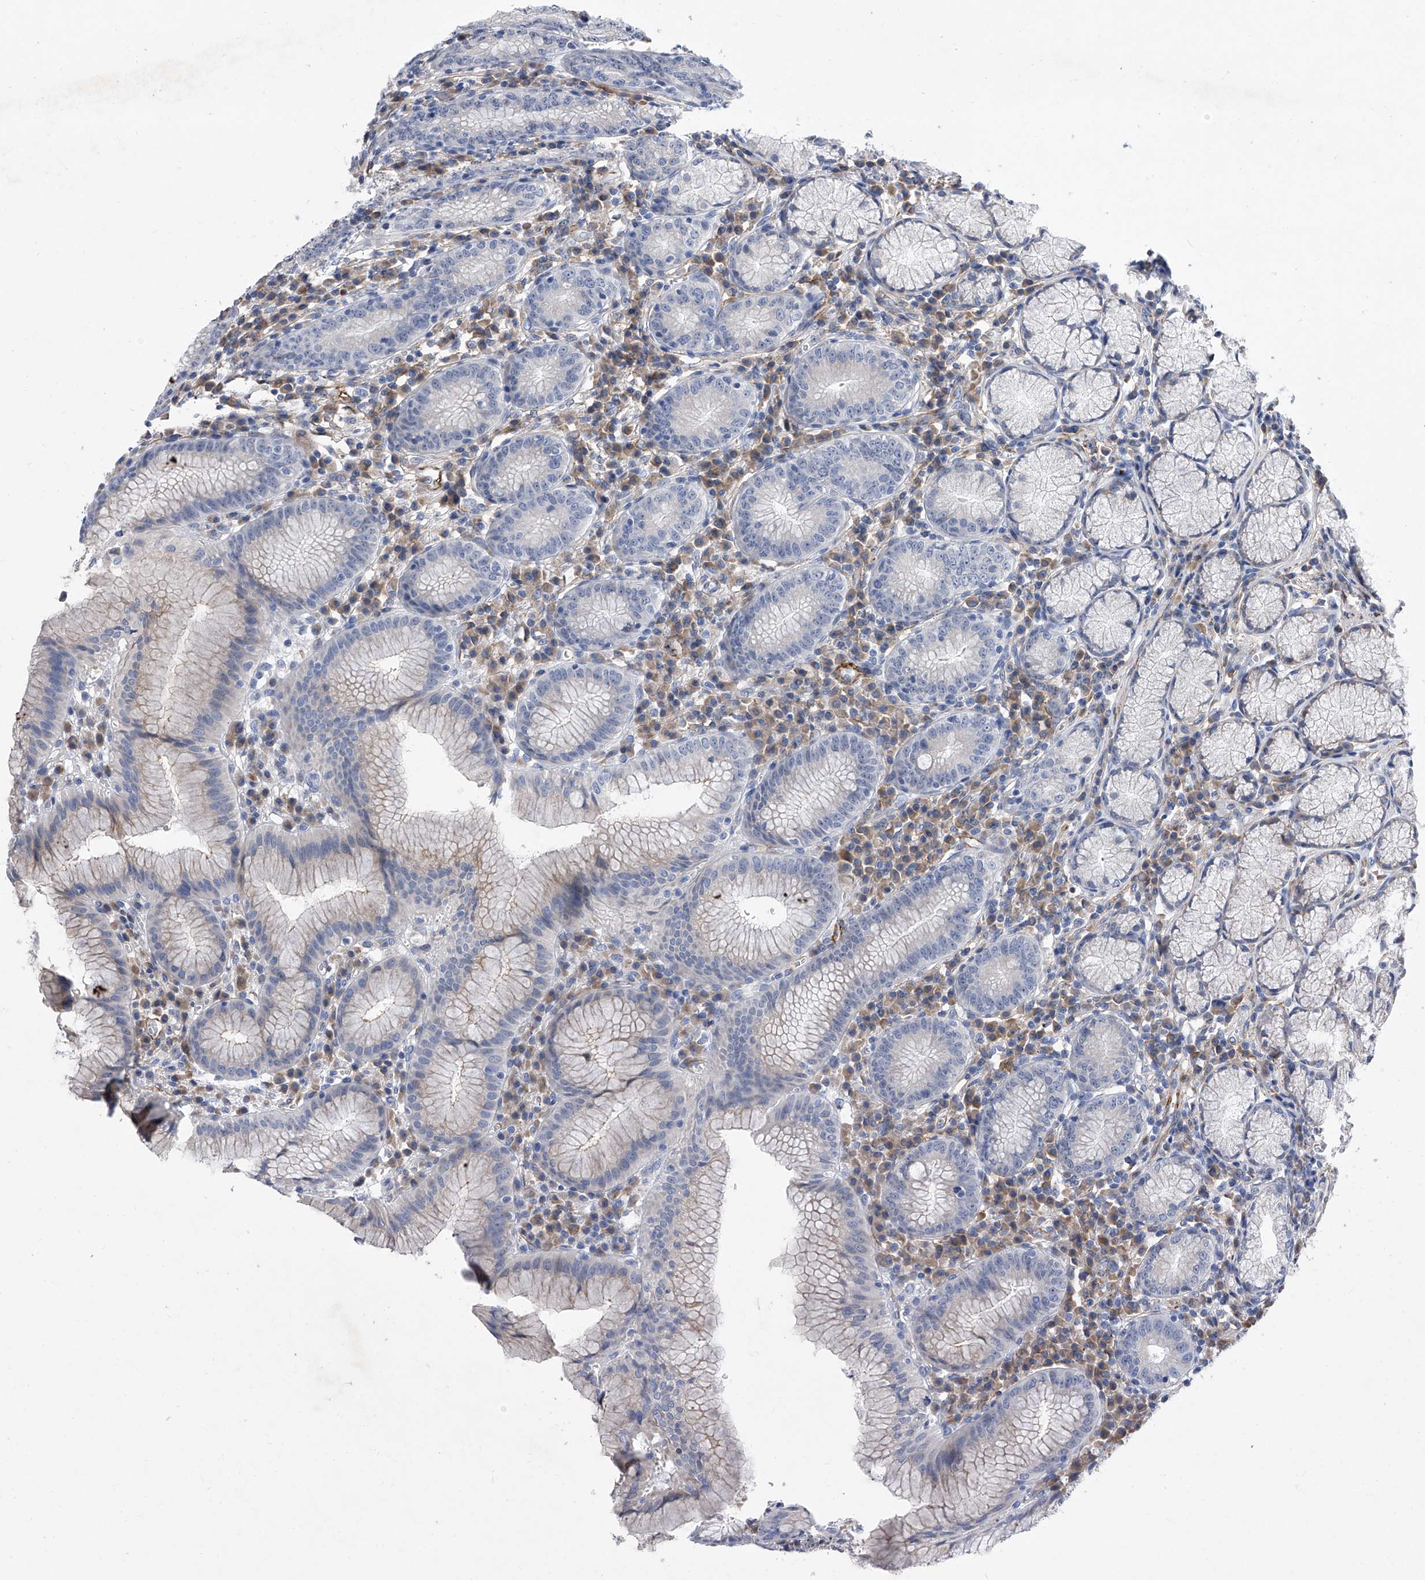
{"staining": {"intensity": "weak", "quantity": "<25%", "location": "cytoplasmic/membranous"}, "tissue": "stomach", "cell_type": "Glandular cells", "image_type": "normal", "snomed": [{"axis": "morphology", "description": "Normal tissue, NOS"}, {"axis": "topography", "description": "Stomach"}], "caption": "Glandular cells are negative for protein expression in benign human stomach. (DAB (3,3'-diaminobenzidine) immunohistochemistry visualized using brightfield microscopy, high magnification).", "gene": "ALG14", "patient": {"sex": "male", "age": 55}}